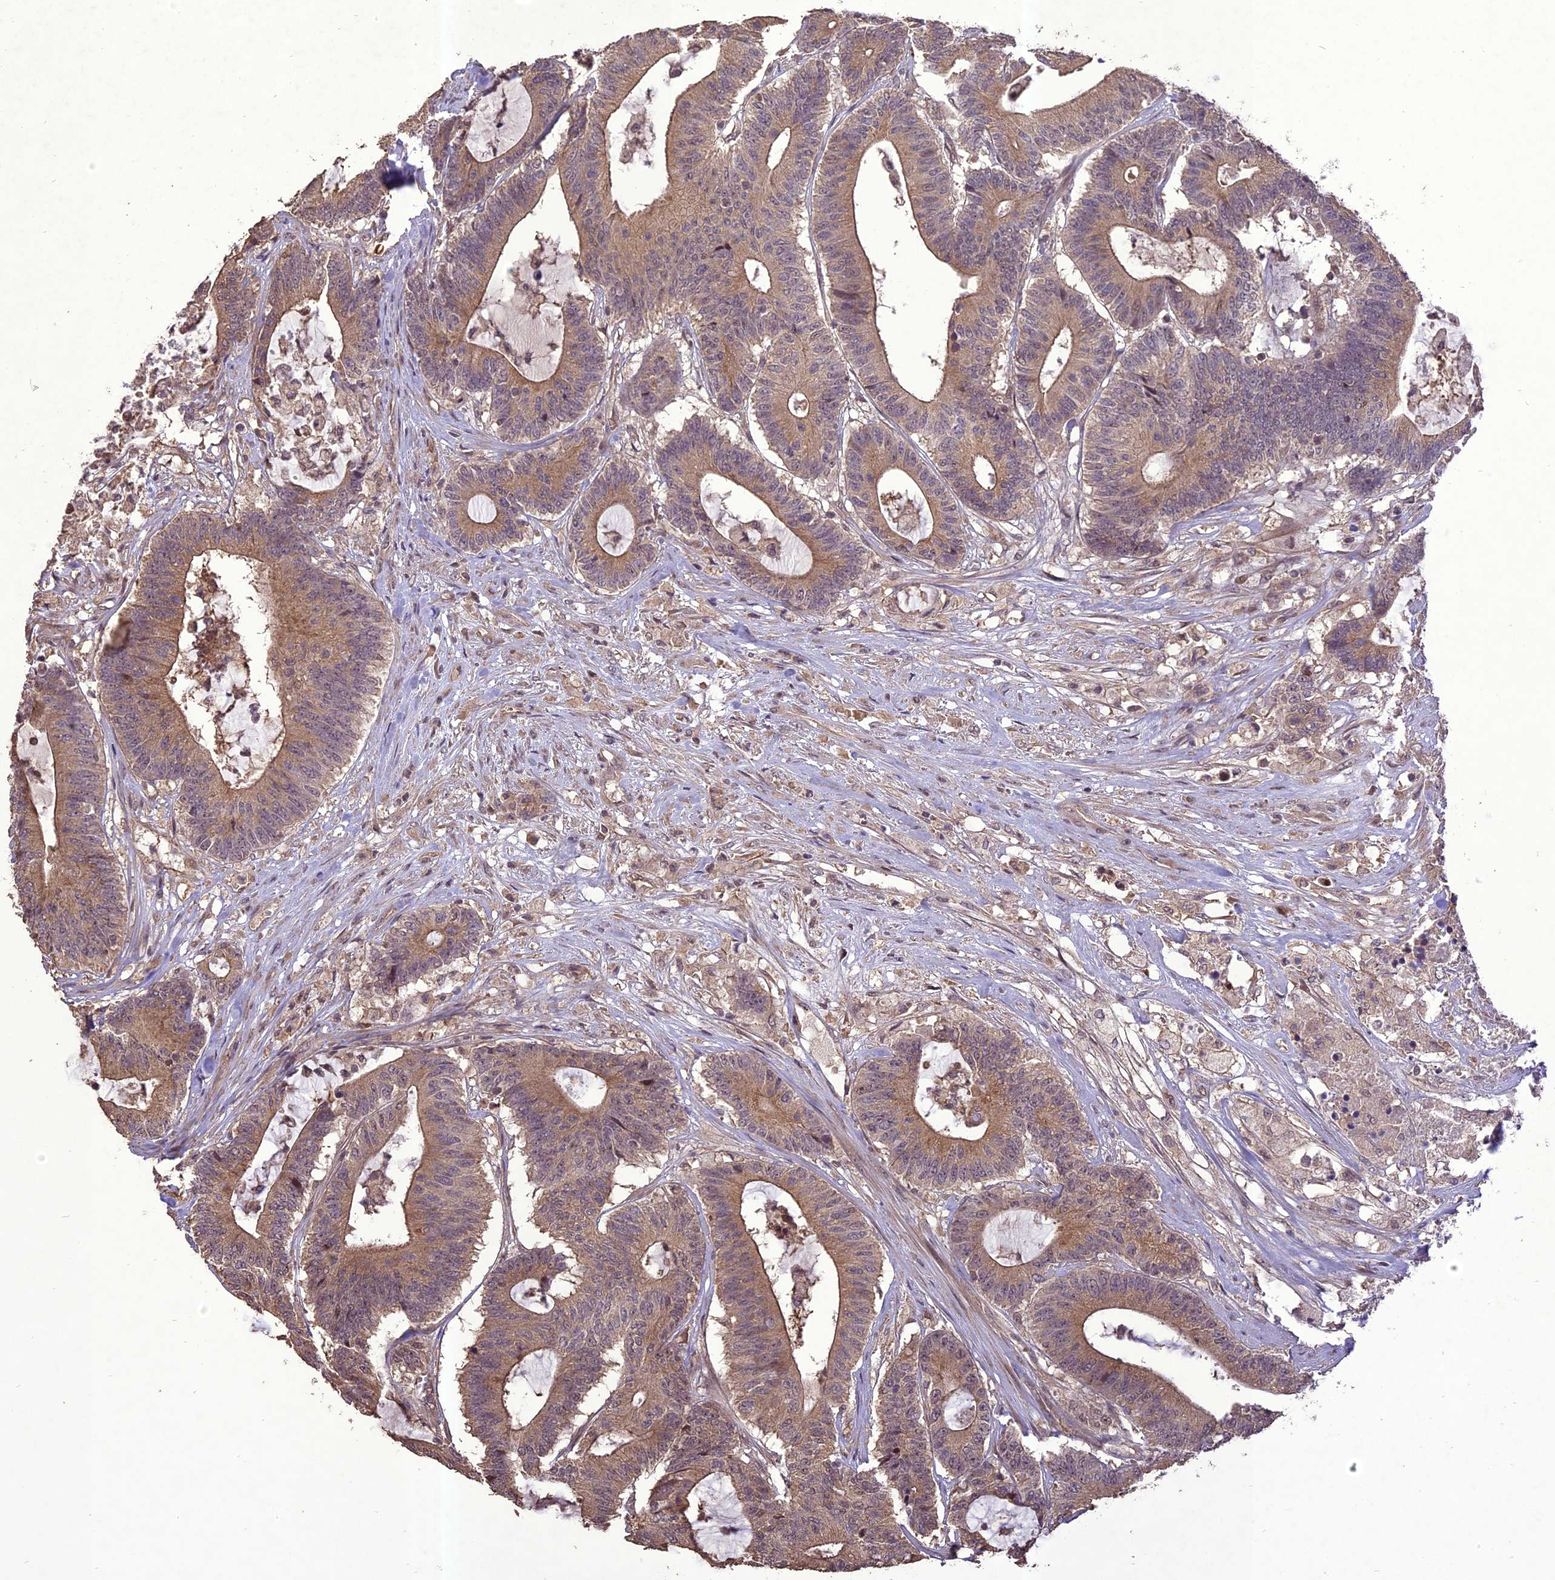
{"staining": {"intensity": "moderate", "quantity": "25%-75%", "location": "cytoplasmic/membranous"}, "tissue": "colorectal cancer", "cell_type": "Tumor cells", "image_type": "cancer", "snomed": [{"axis": "morphology", "description": "Adenocarcinoma, NOS"}, {"axis": "topography", "description": "Colon"}], "caption": "A photomicrograph of human colorectal adenocarcinoma stained for a protein shows moderate cytoplasmic/membranous brown staining in tumor cells.", "gene": "TIGD7", "patient": {"sex": "female", "age": 84}}